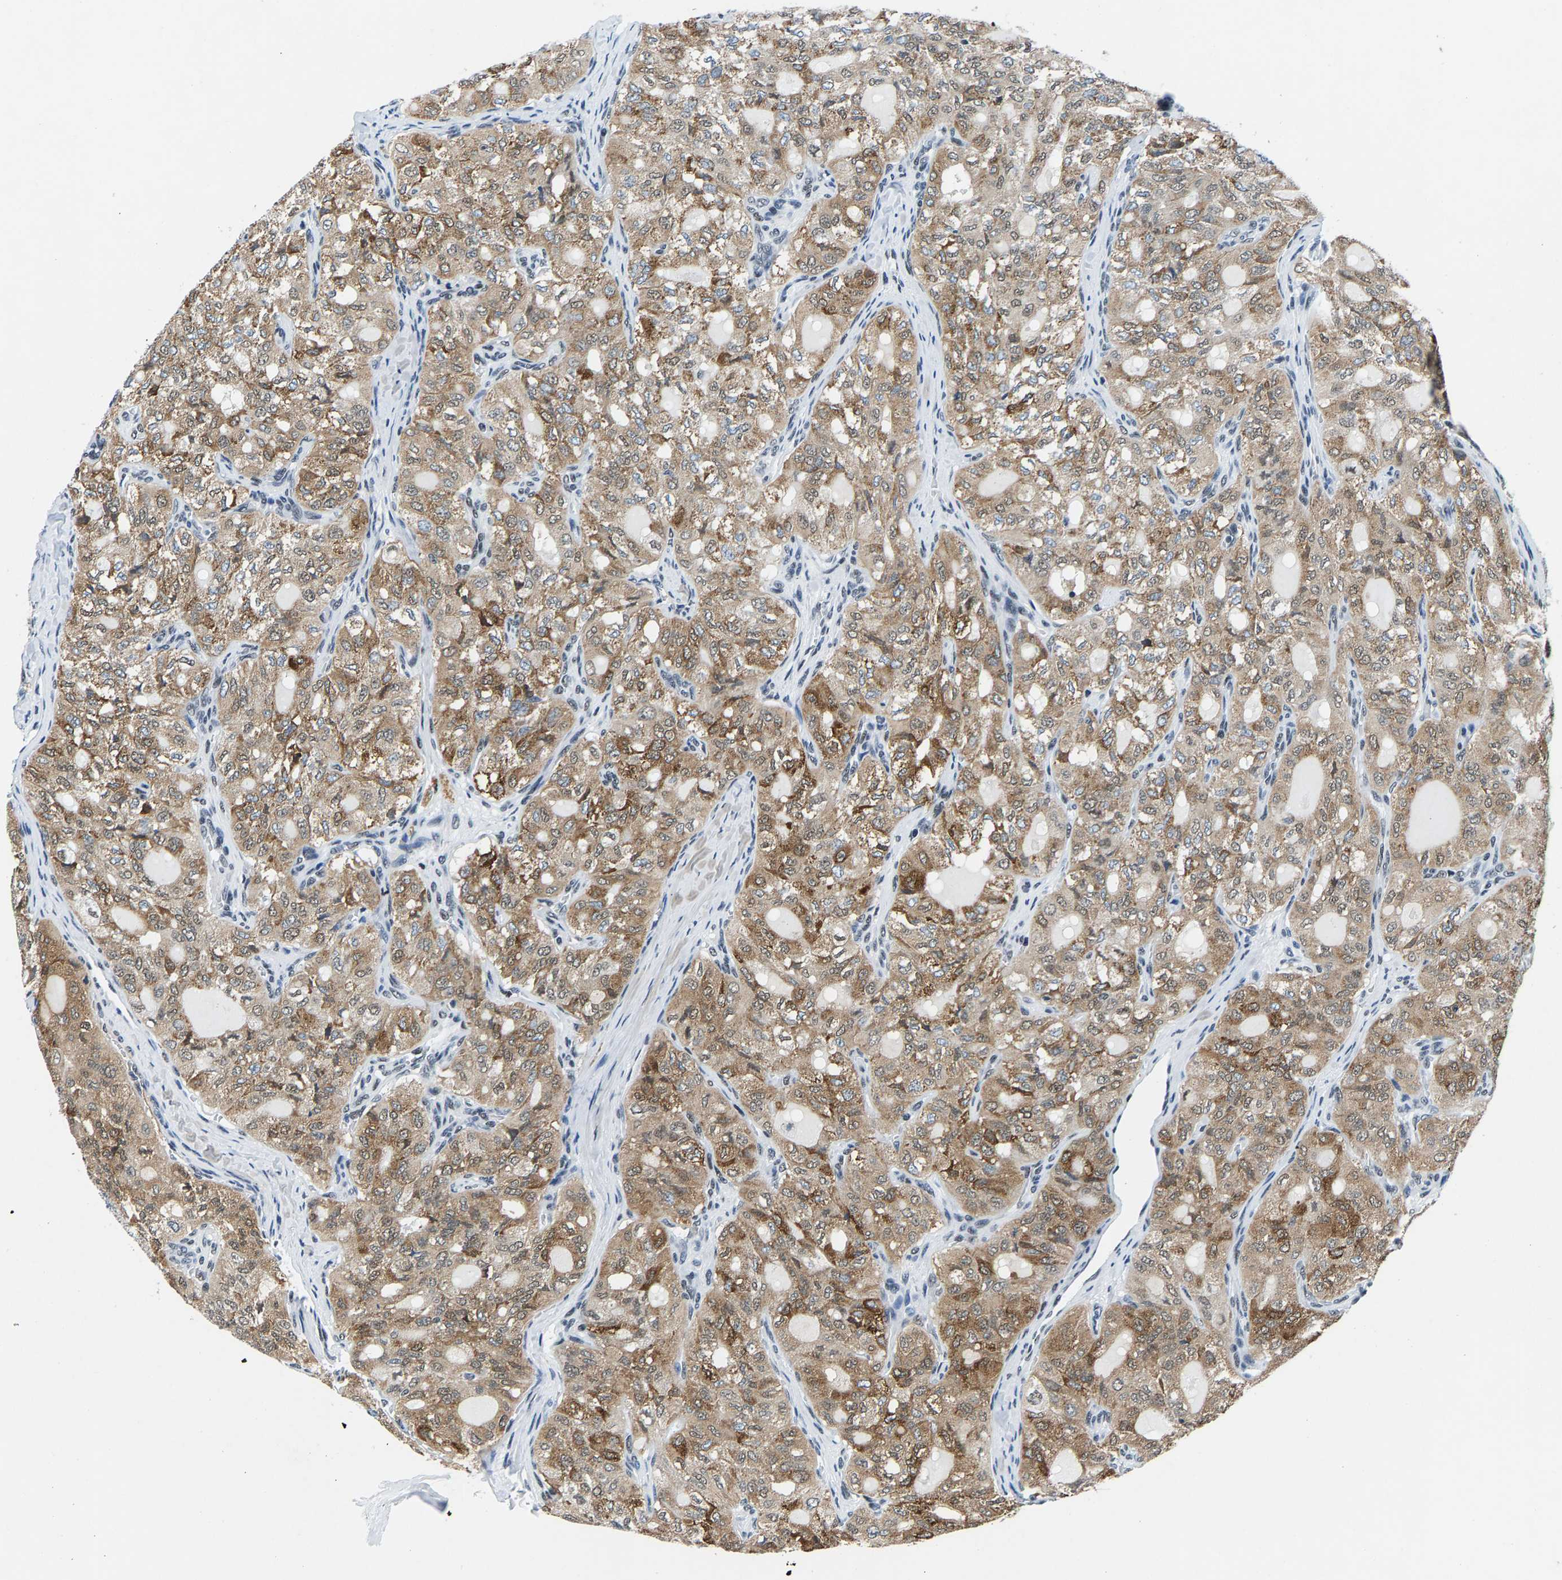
{"staining": {"intensity": "moderate", "quantity": "25%-75%", "location": "cytoplasmic/membranous,nuclear"}, "tissue": "thyroid cancer", "cell_type": "Tumor cells", "image_type": "cancer", "snomed": [{"axis": "morphology", "description": "Follicular adenoma carcinoma, NOS"}, {"axis": "topography", "description": "Thyroid gland"}], "caption": "Immunohistochemistry (IHC) micrograph of neoplastic tissue: thyroid cancer stained using immunohistochemistry (IHC) exhibits medium levels of moderate protein expression localized specifically in the cytoplasmic/membranous and nuclear of tumor cells, appearing as a cytoplasmic/membranous and nuclear brown color.", "gene": "ATF2", "patient": {"sex": "male", "age": 75}}